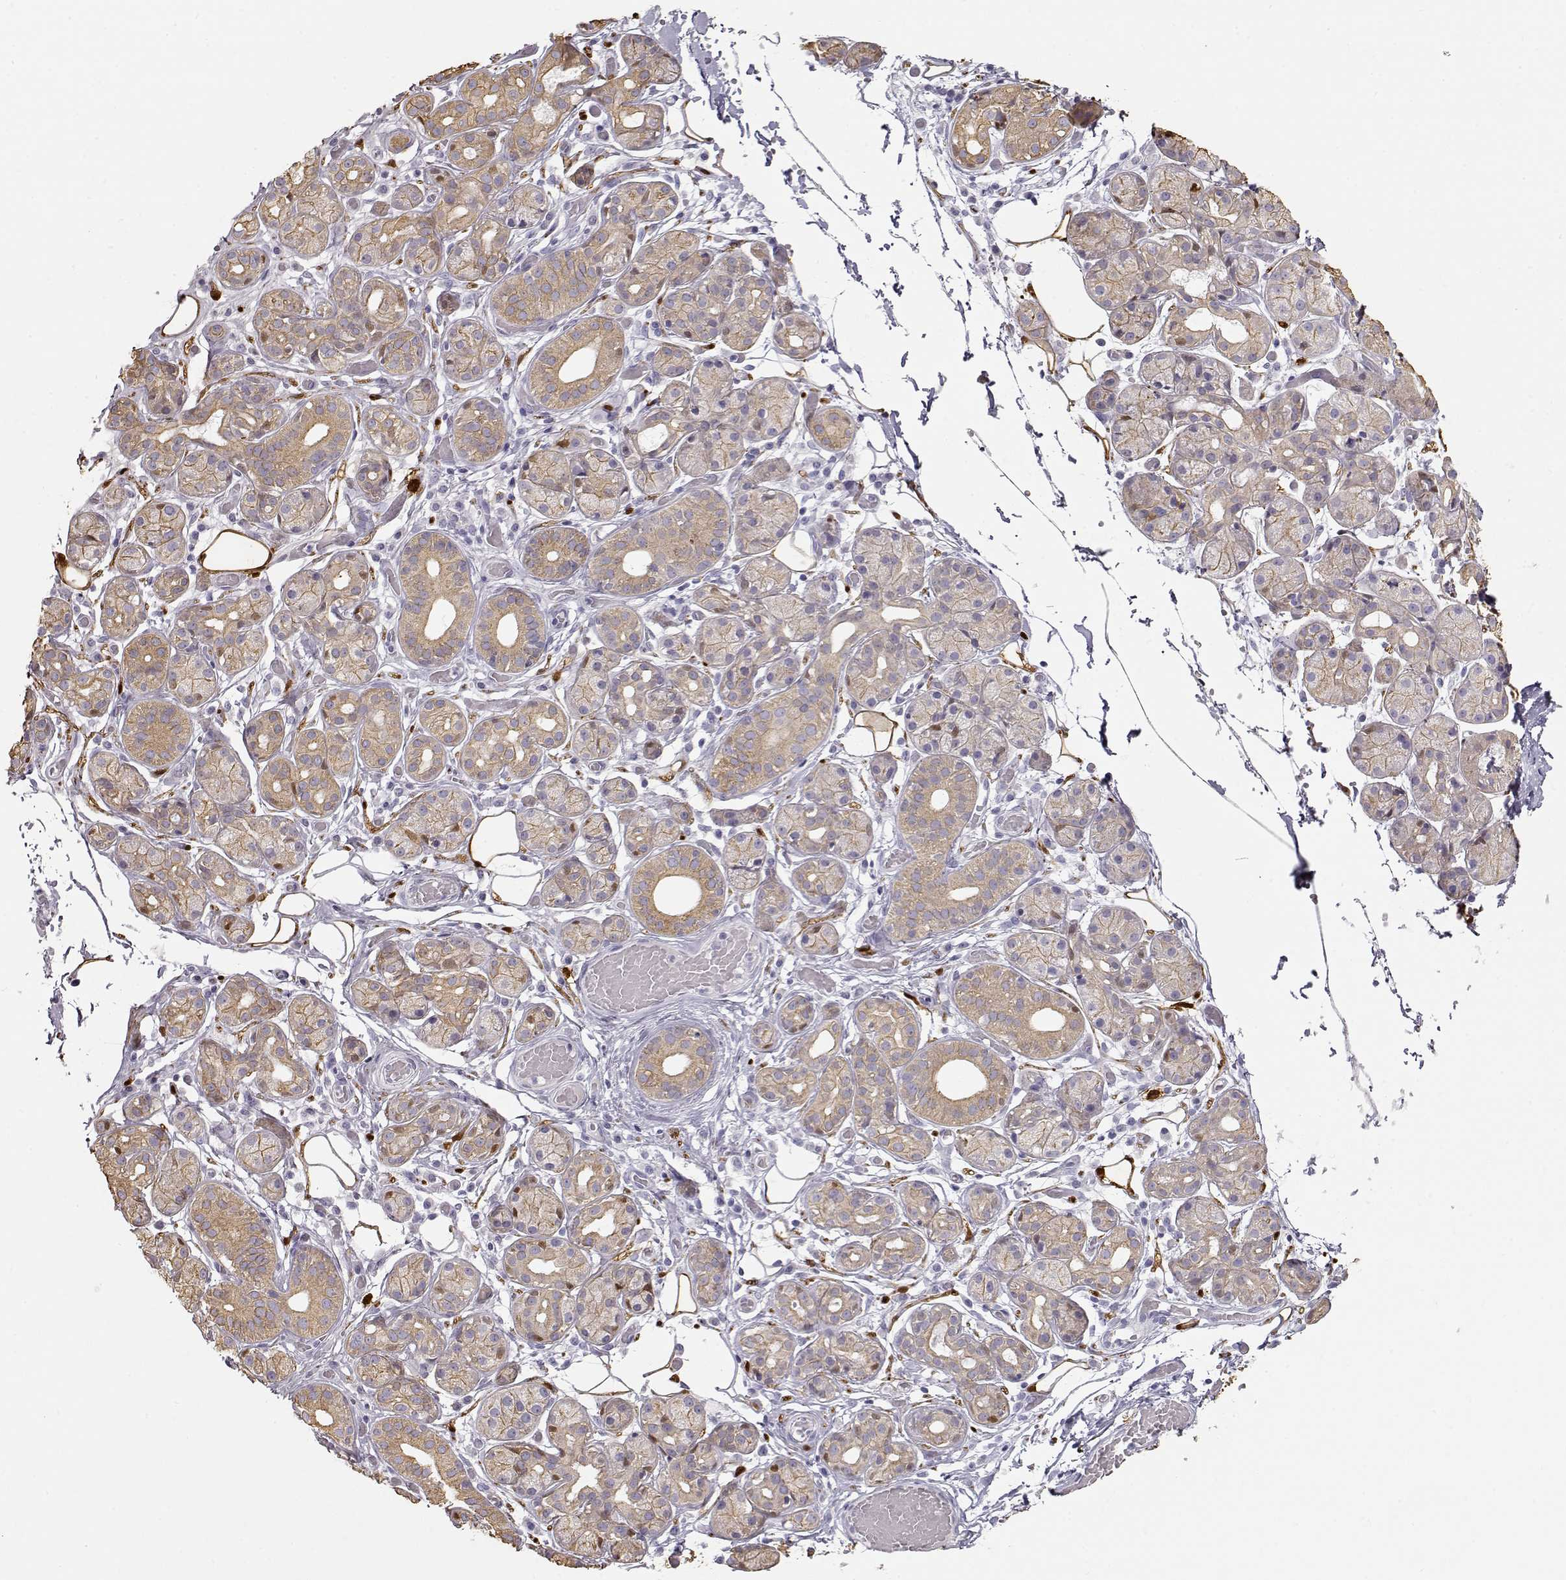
{"staining": {"intensity": "weak", "quantity": ">75%", "location": "cytoplasmic/membranous"}, "tissue": "salivary gland", "cell_type": "Glandular cells", "image_type": "normal", "snomed": [{"axis": "morphology", "description": "Normal tissue, NOS"}, {"axis": "topography", "description": "Salivary gland"}, {"axis": "topography", "description": "Peripheral nerve tissue"}], "caption": "Immunohistochemical staining of benign salivary gland exhibits weak cytoplasmic/membranous protein positivity in about >75% of glandular cells. (DAB (3,3'-diaminobenzidine) IHC with brightfield microscopy, high magnification).", "gene": "S100B", "patient": {"sex": "male", "age": 71}}